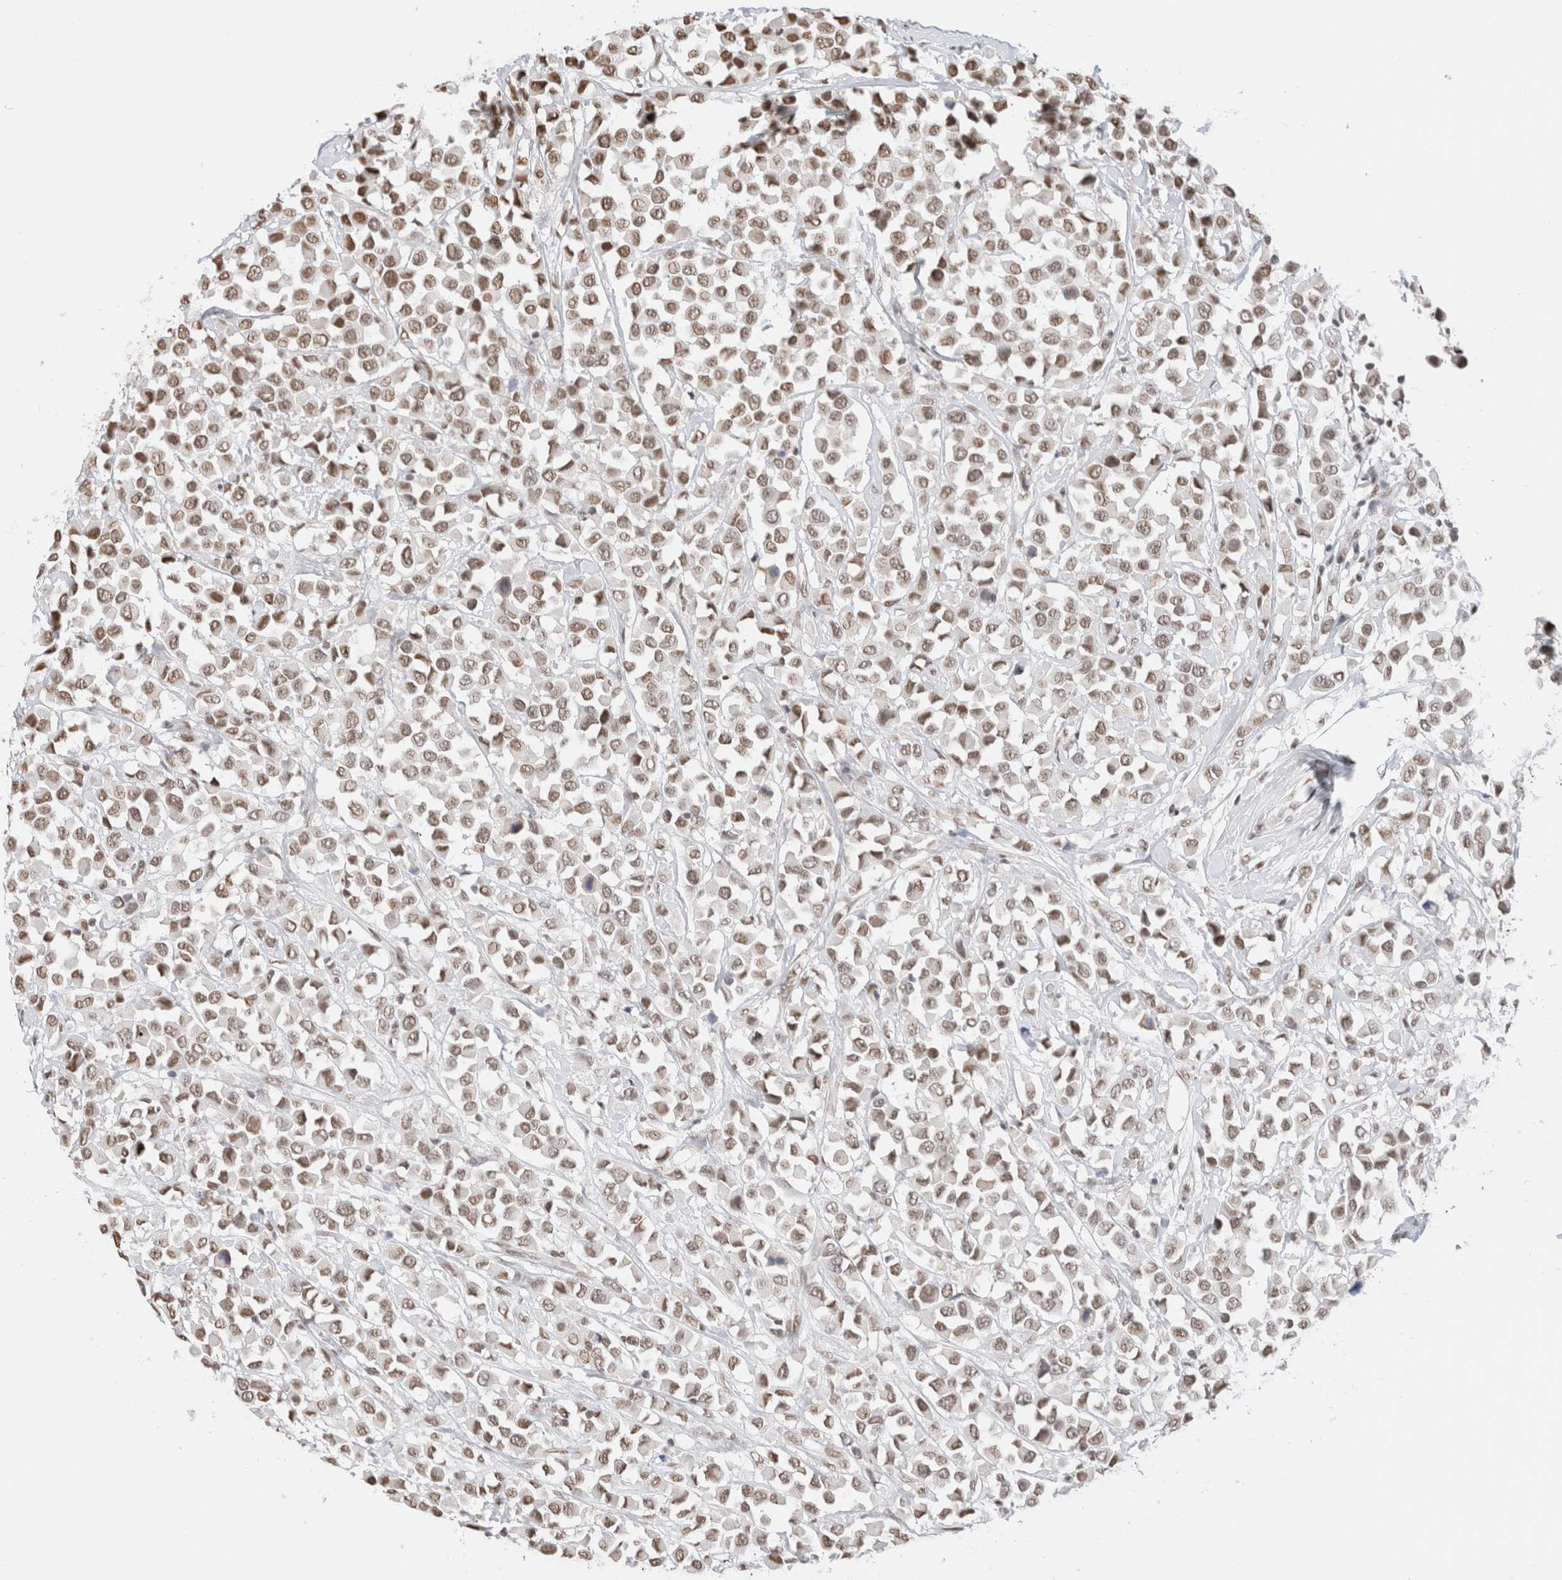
{"staining": {"intensity": "moderate", "quantity": ">75%", "location": "nuclear"}, "tissue": "breast cancer", "cell_type": "Tumor cells", "image_type": "cancer", "snomed": [{"axis": "morphology", "description": "Duct carcinoma"}, {"axis": "topography", "description": "Breast"}], "caption": "Protein staining demonstrates moderate nuclear staining in approximately >75% of tumor cells in breast intraductal carcinoma.", "gene": "SUPT3H", "patient": {"sex": "female", "age": 61}}